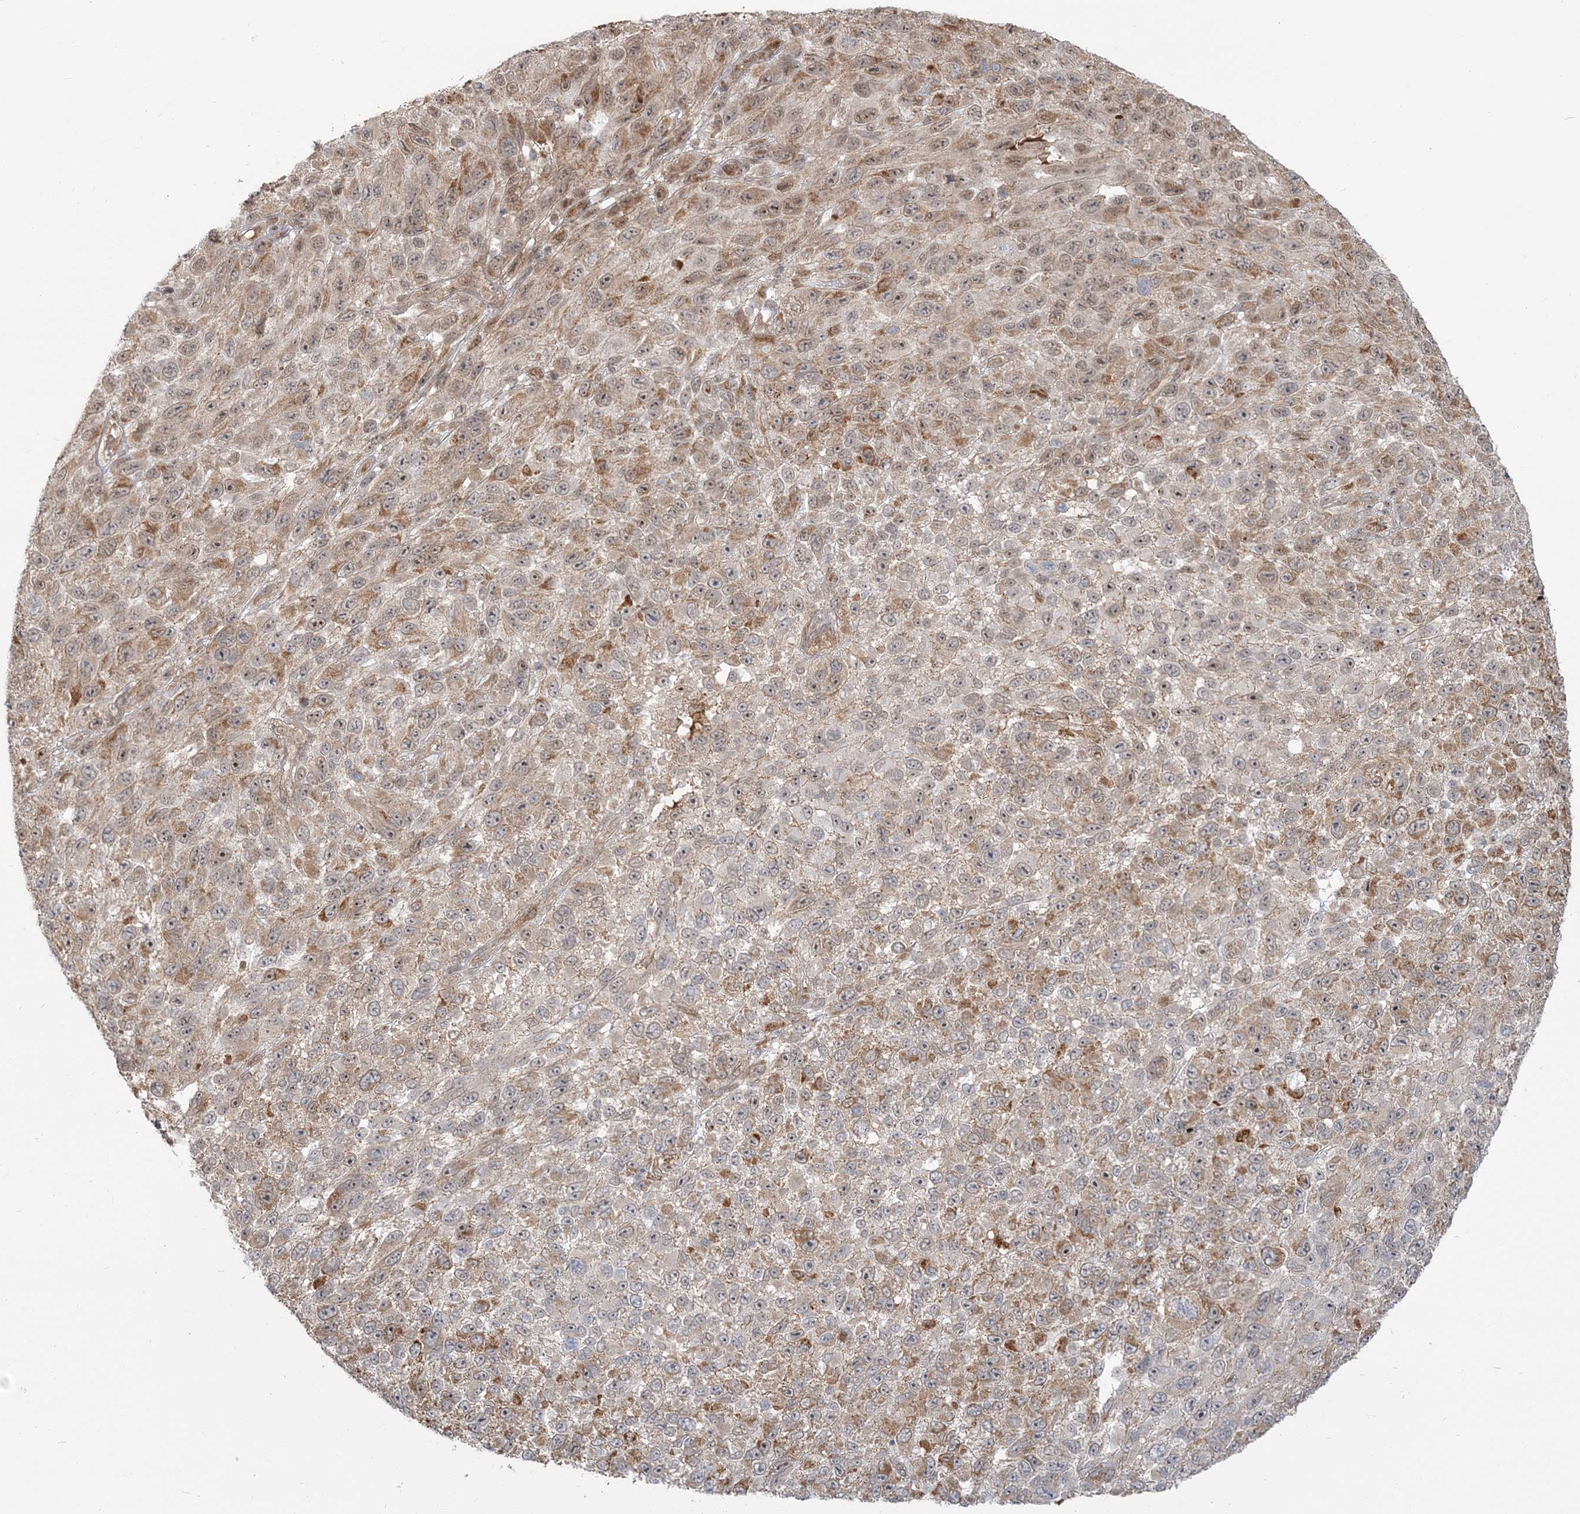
{"staining": {"intensity": "moderate", "quantity": "25%-75%", "location": "cytoplasmic/membranous"}, "tissue": "melanoma", "cell_type": "Tumor cells", "image_type": "cancer", "snomed": [{"axis": "morphology", "description": "Malignant melanoma, NOS"}, {"axis": "topography", "description": "Skin"}], "caption": "A brown stain shows moderate cytoplasmic/membranous positivity of a protein in melanoma tumor cells.", "gene": "SH3PXD2A", "patient": {"sex": "female", "age": 96}}